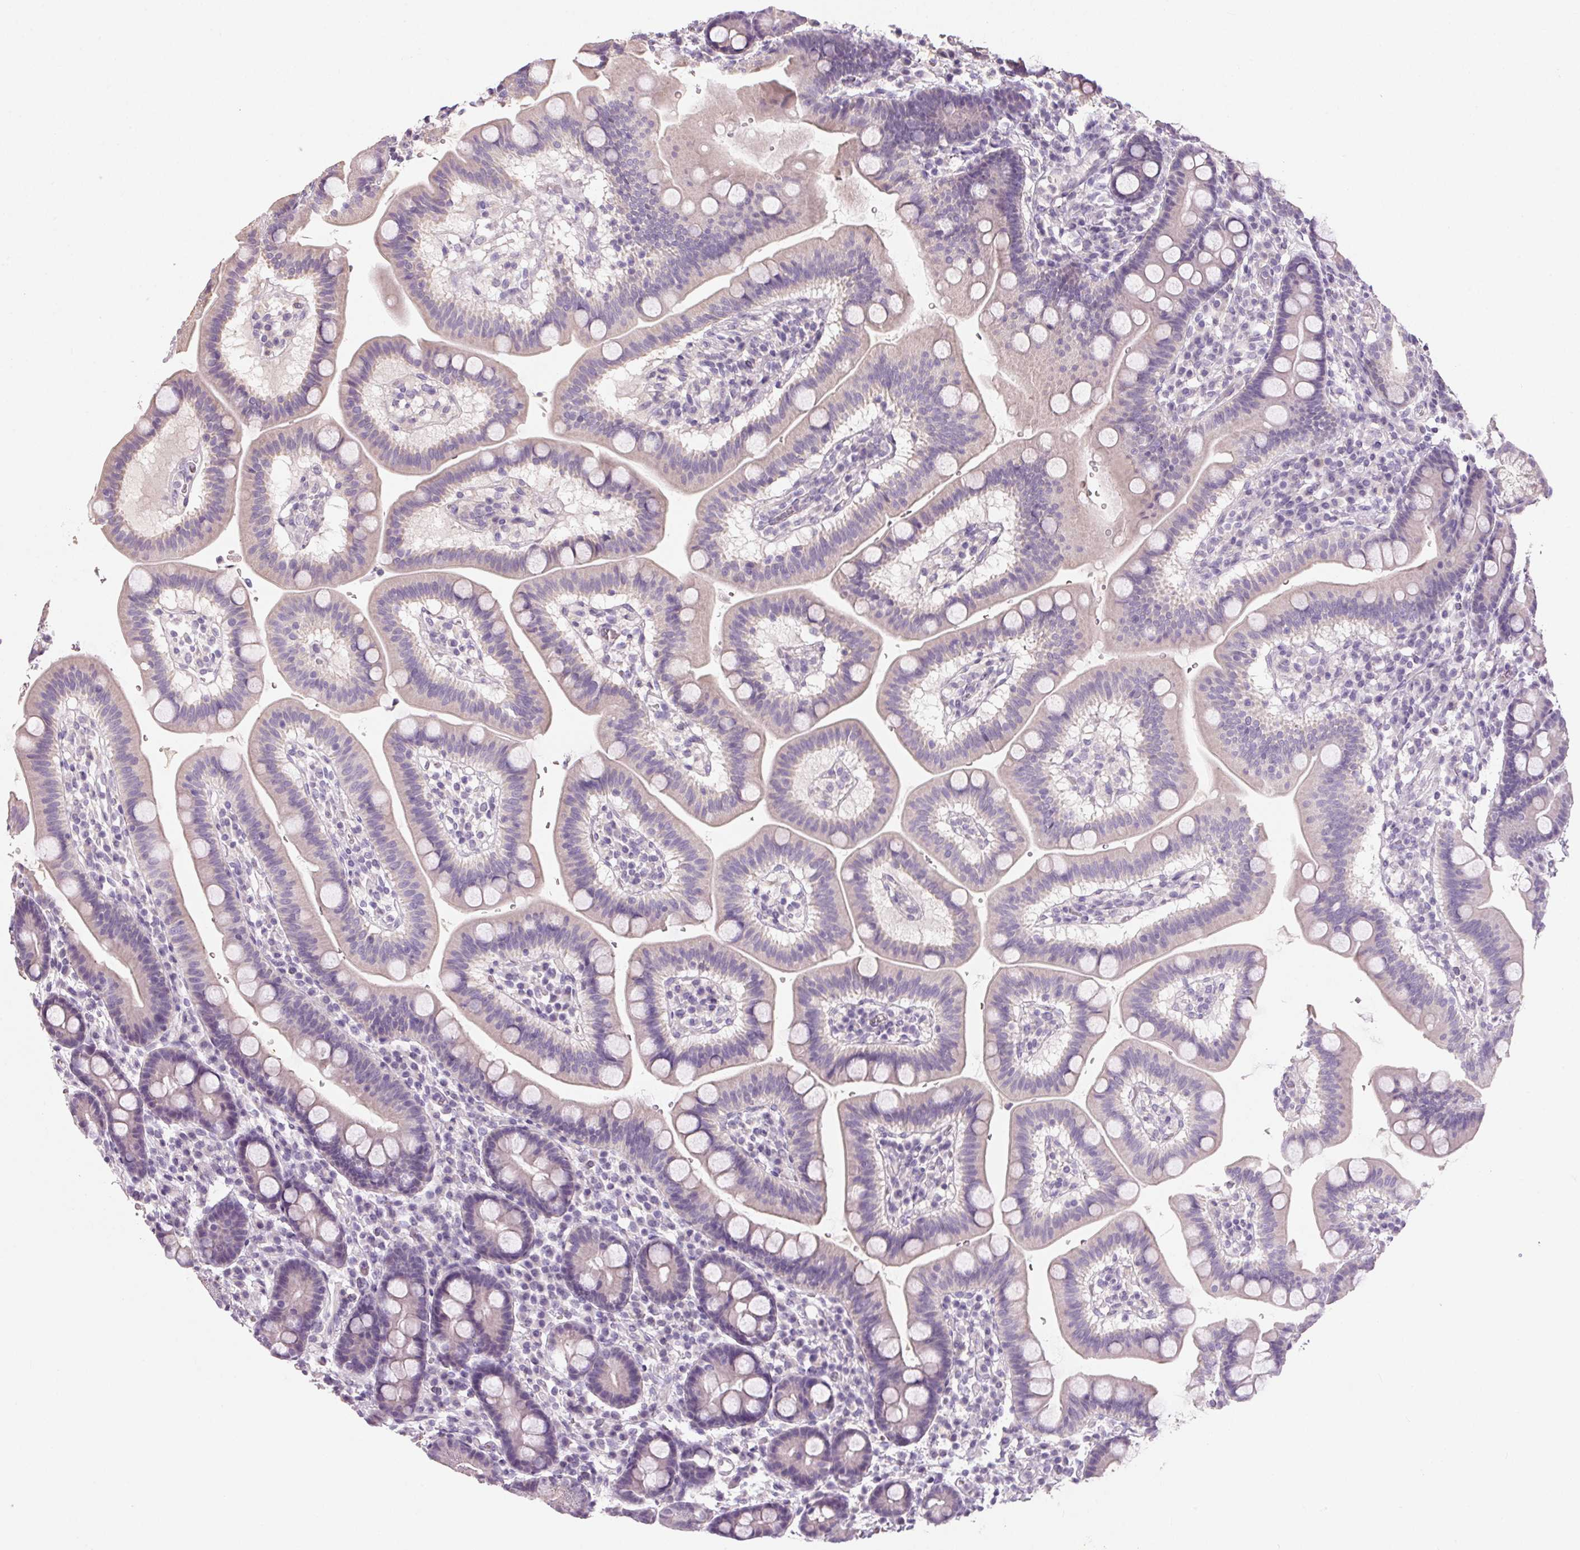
{"staining": {"intensity": "negative", "quantity": "none", "location": "none"}, "tissue": "duodenum", "cell_type": "Glandular cells", "image_type": "normal", "snomed": [{"axis": "morphology", "description": "Normal tissue, NOS"}, {"axis": "topography", "description": "Duodenum"}], "caption": "This photomicrograph is of normal duodenum stained with IHC to label a protein in brown with the nuclei are counter-stained blue. There is no staining in glandular cells. (Stains: DAB (3,3'-diaminobenzidine) IHC with hematoxylin counter stain, Microscopy: brightfield microscopy at high magnification).", "gene": "HSD17B1", "patient": {"sex": "male", "age": 59}}